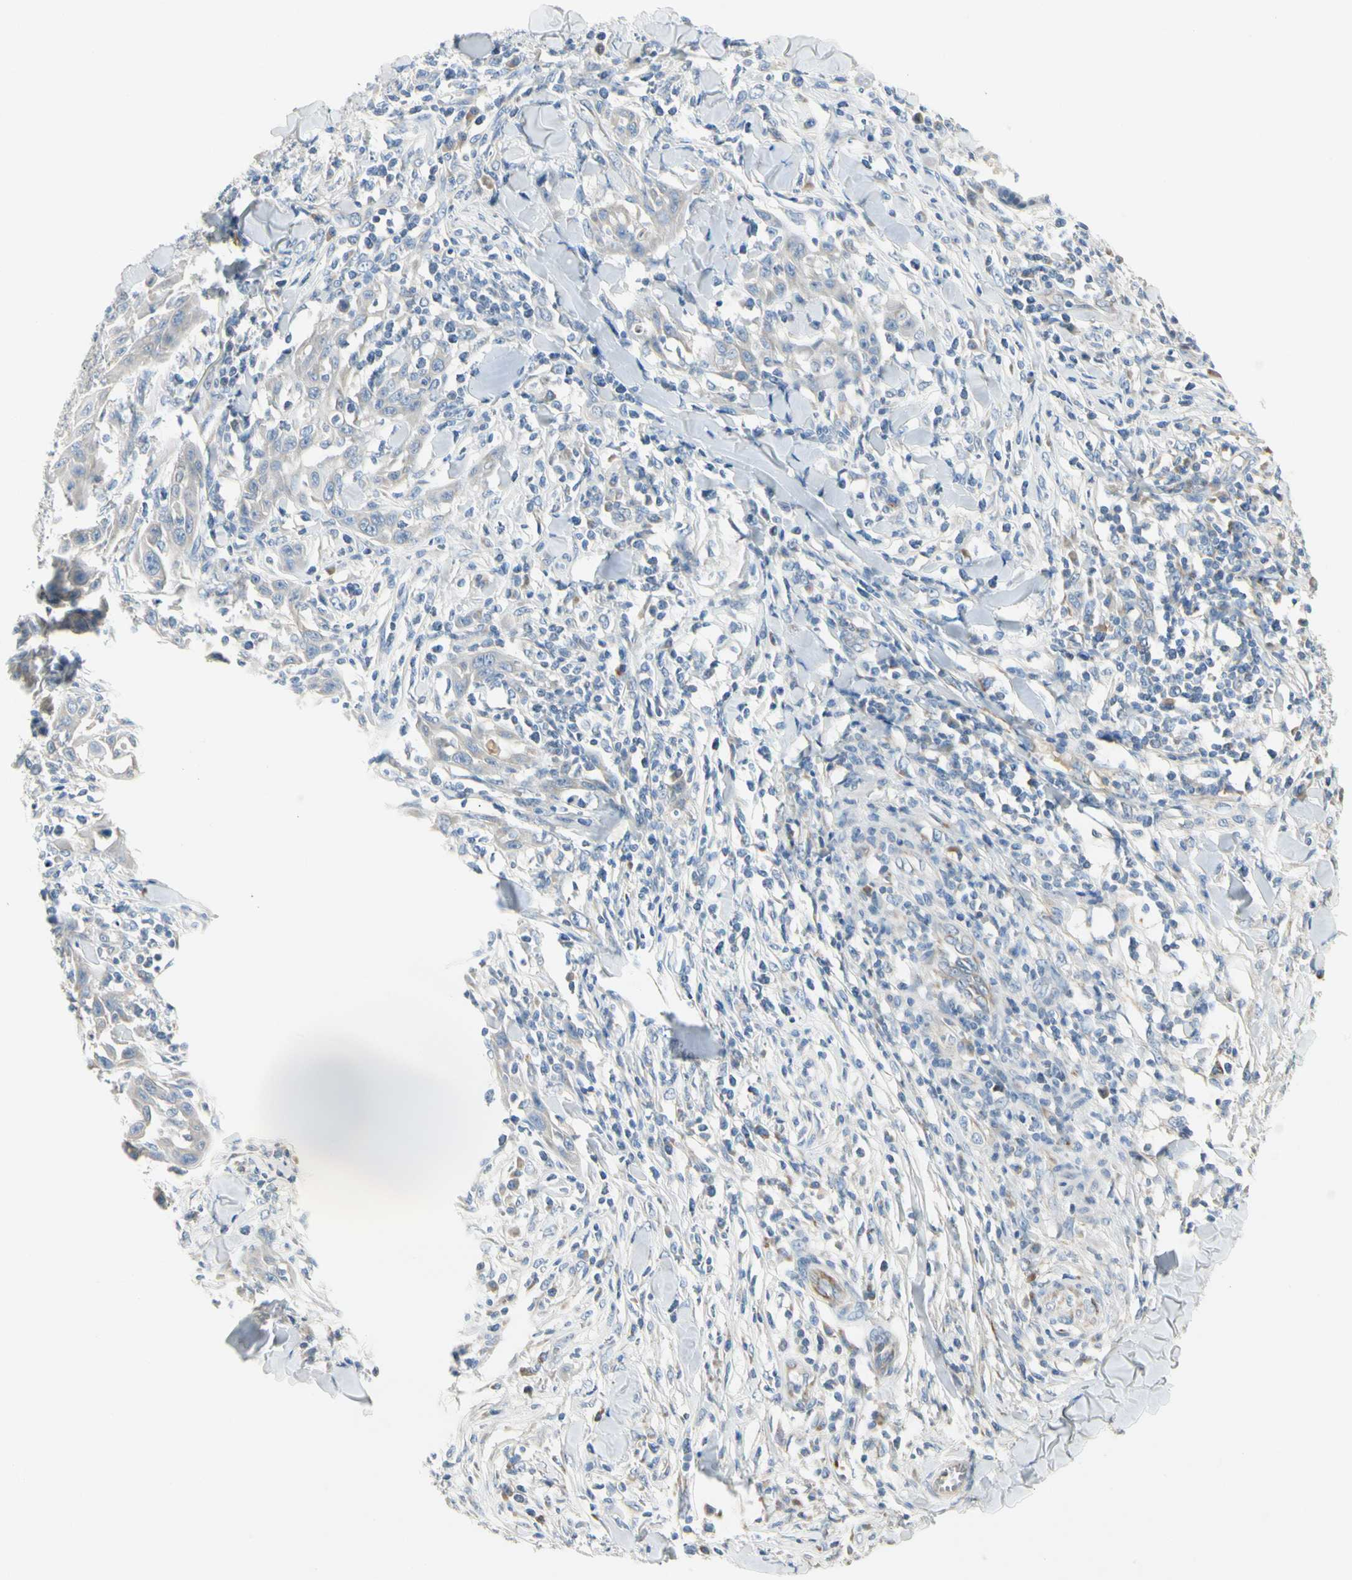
{"staining": {"intensity": "negative", "quantity": "none", "location": "none"}, "tissue": "skin cancer", "cell_type": "Tumor cells", "image_type": "cancer", "snomed": [{"axis": "morphology", "description": "Squamous cell carcinoma, NOS"}, {"axis": "topography", "description": "Skin"}], "caption": "Tumor cells are negative for brown protein staining in squamous cell carcinoma (skin).", "gene": "ALDH18A1", "patient": {"sex": "male", "age": 24}}